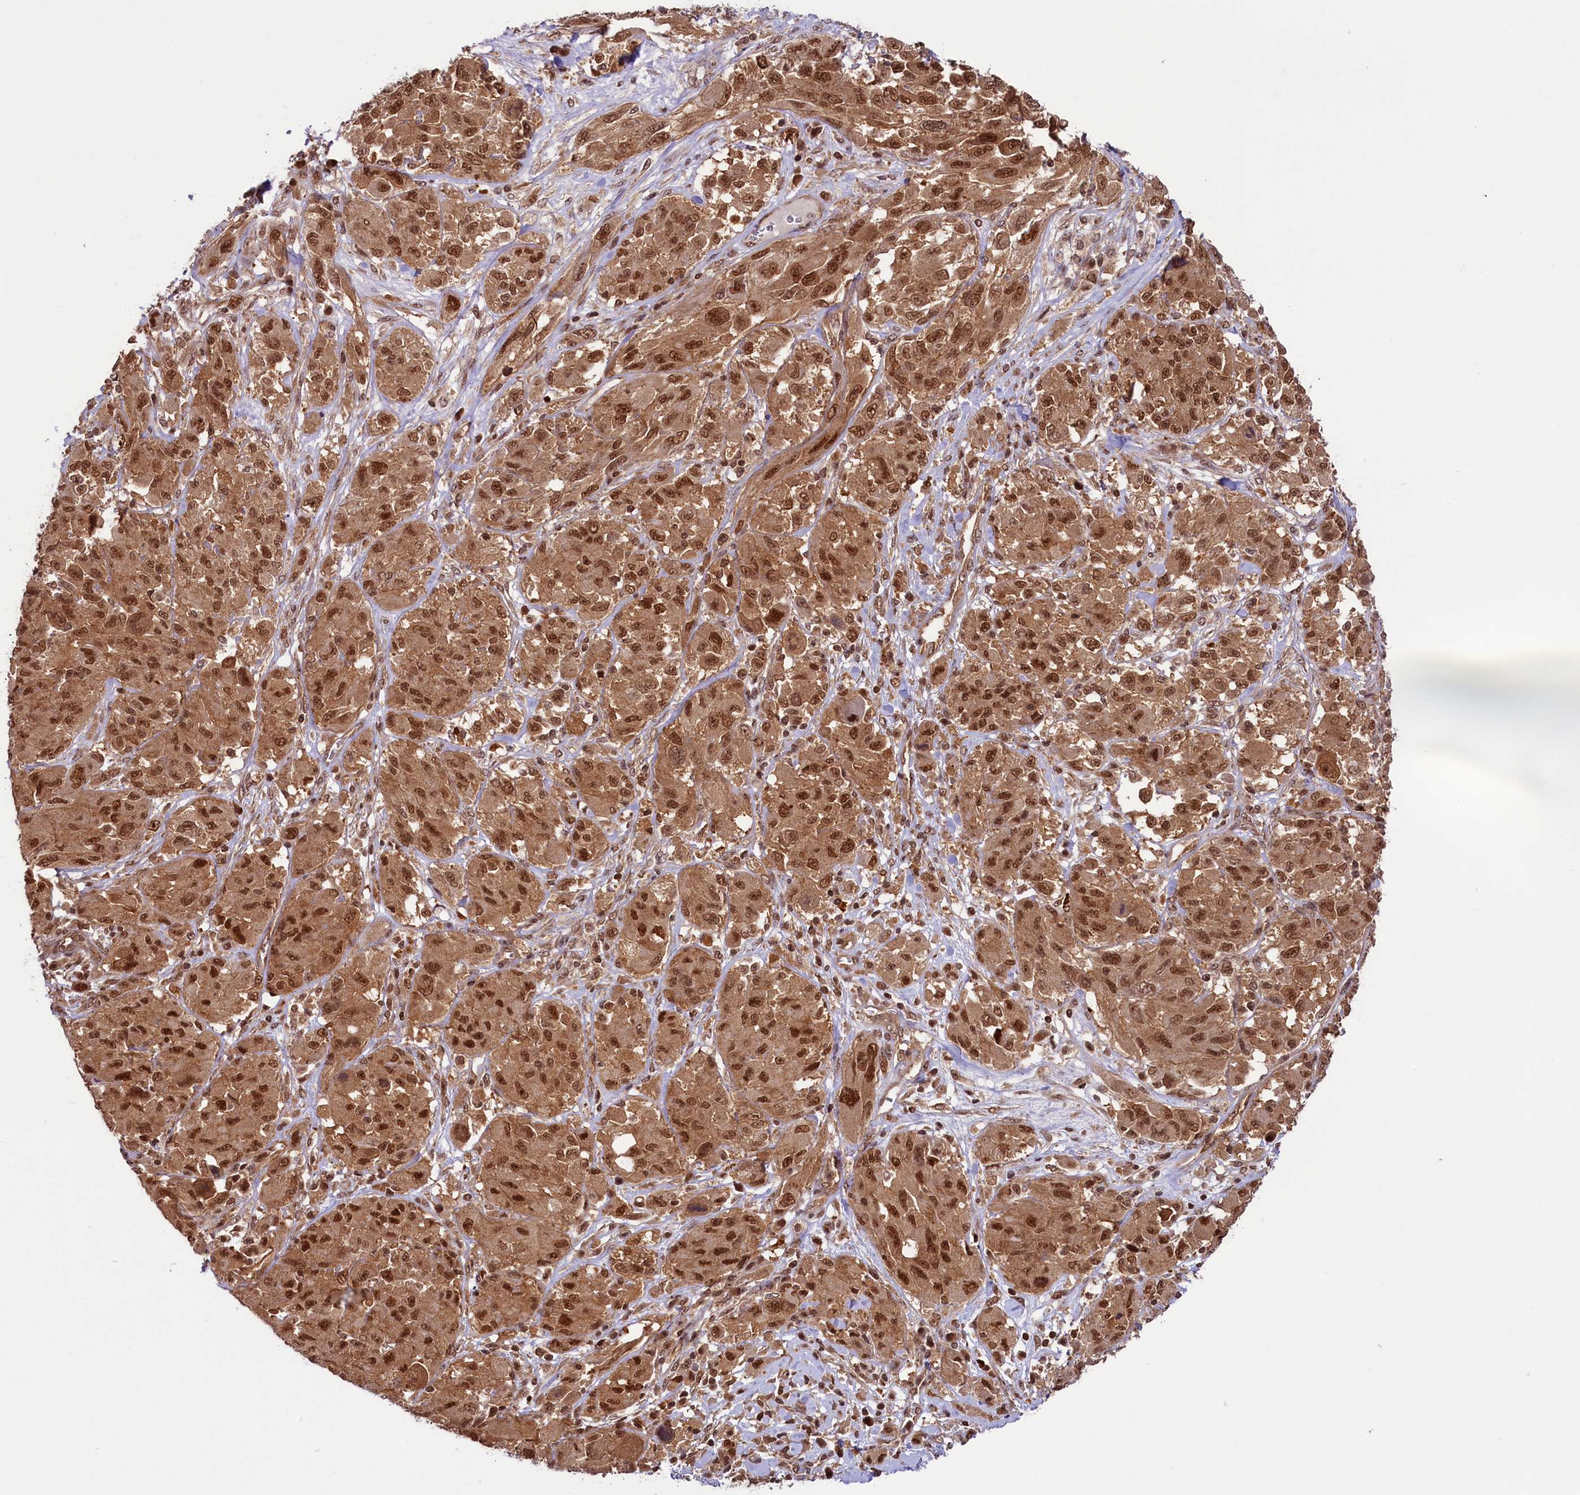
{"staining": {"intensity": "moderate", "quantity": ">75%", "location": "cytoplasmic/membranous,nuclear"}, "tissue": "melanoma", "cell_type": "Tumor cells", "image_type": "cancer", "snomed": [{"axis": "morphology", "description": "Malignant melanoma, NOS"}, {"axis": "topography", "description": "Skin"}], "caption": "This micrograph reveals immunohistochemistry (IHC) staining of melanoma, with medium moderate cytoplasmic/membranous and nuclear positivity in approximately >75% of tumor cells.", "gene": "SLC7A6OS", "patient": {"sex": "female", "age": 91}}